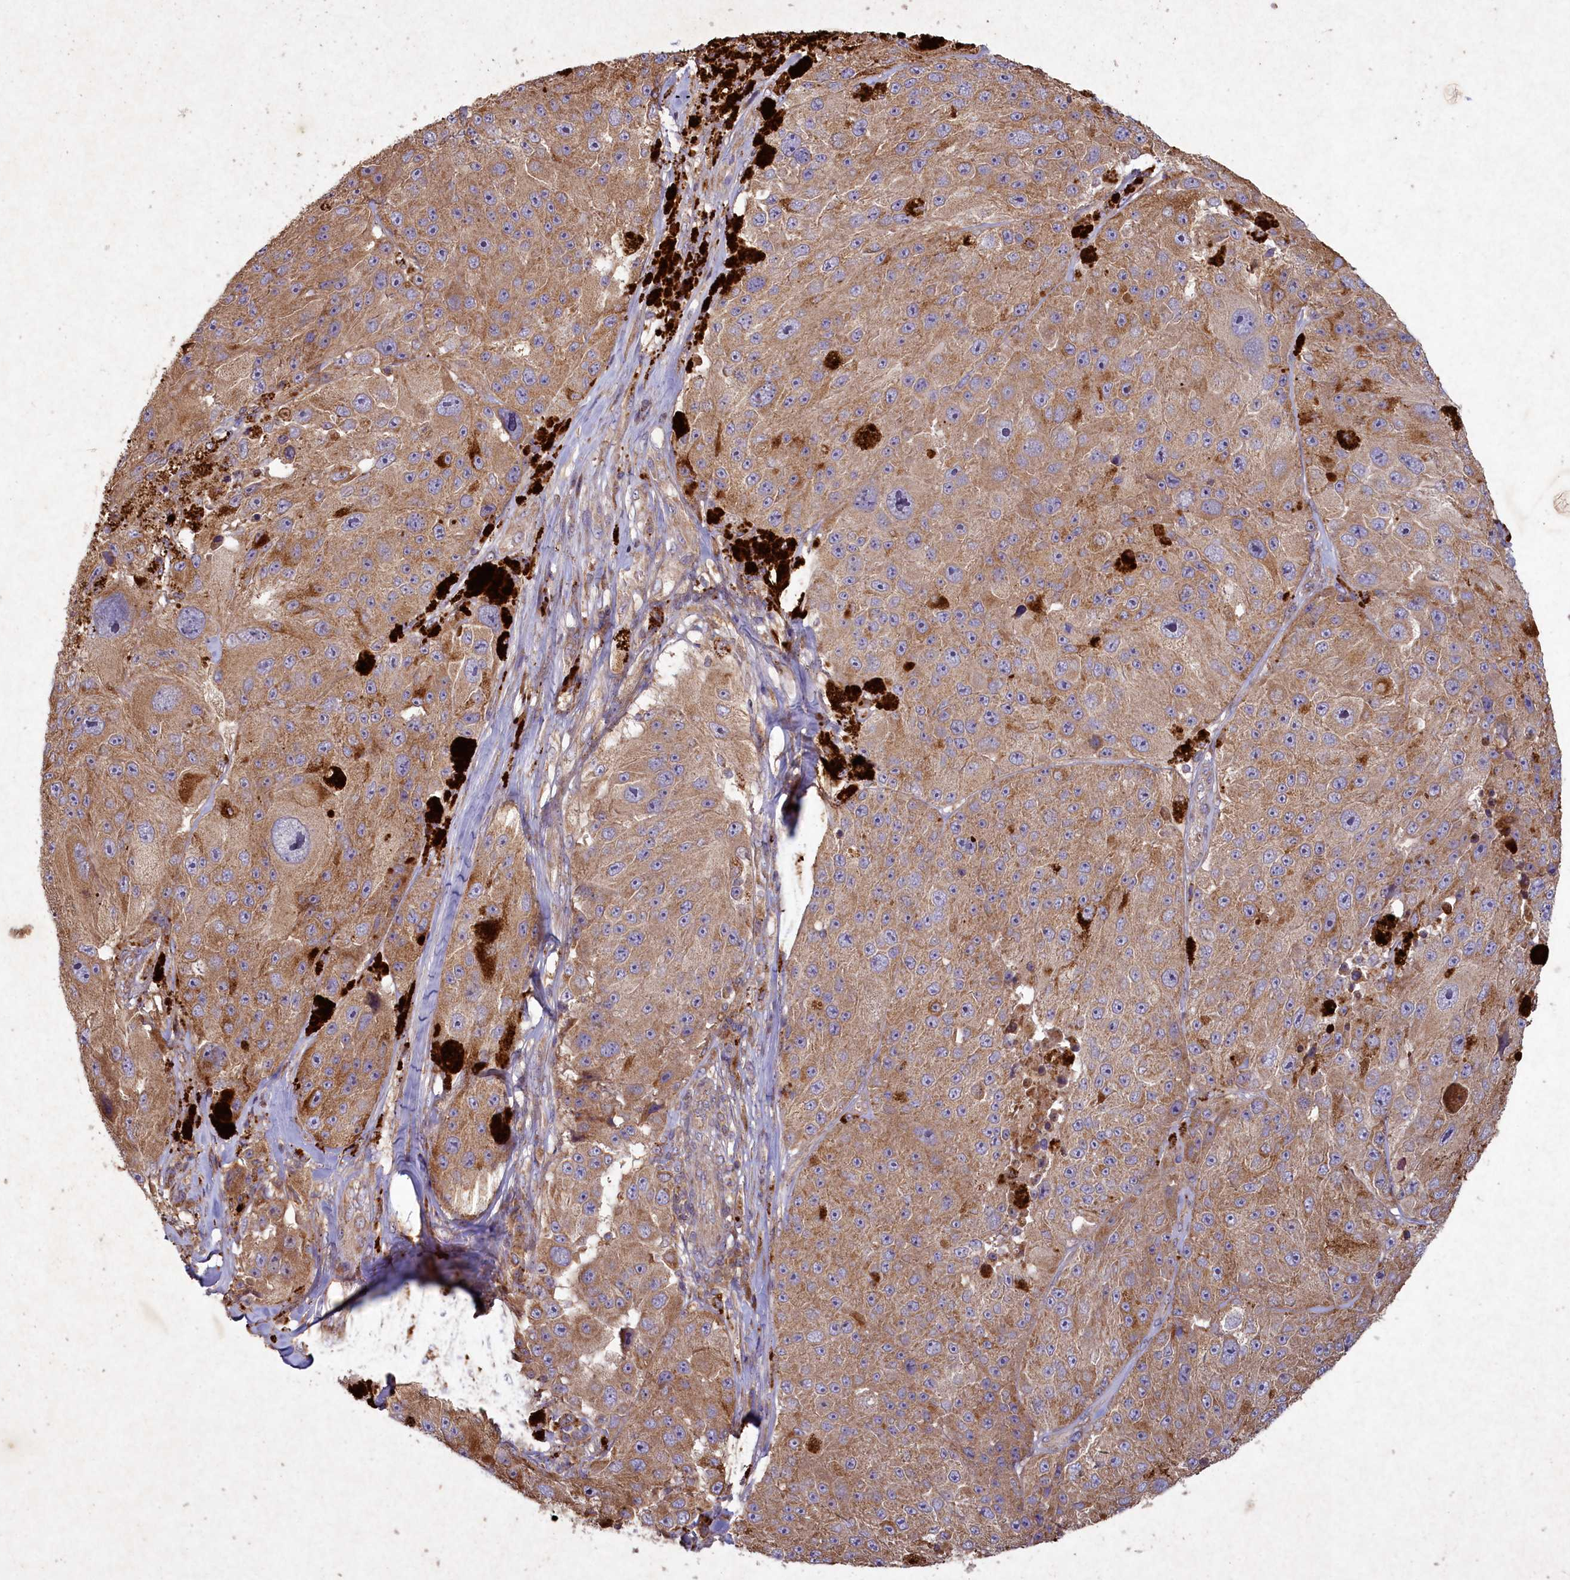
{"staining": {"intensity": "moderate", "quantity": ">75%", "location": "cytoplasmic/membranous"}, "tissue": "melanoma", "cell_type": "Tumor cells", "image_type": "cancer", "snomed": [{"axis": "morphology", "description": "Malignant melanoma, Metastatic site"}, {"axis": "topography", "description": "Lymph node"}], "caption": "Immunohistochemical staining of malignant melanoma (metastatic site) shows medium levels of moderate cytoplasmic/membranous expression in approximately >75% of tumor cells. The staining is performed using DAB (3,3'-diaminobenzidine) brown chromogen to label protein expression. The nuclei are counter-stained blue using hematoxylin.", "gene": "CIAO2B", "patient": {"sex": "male", "age": 62}}